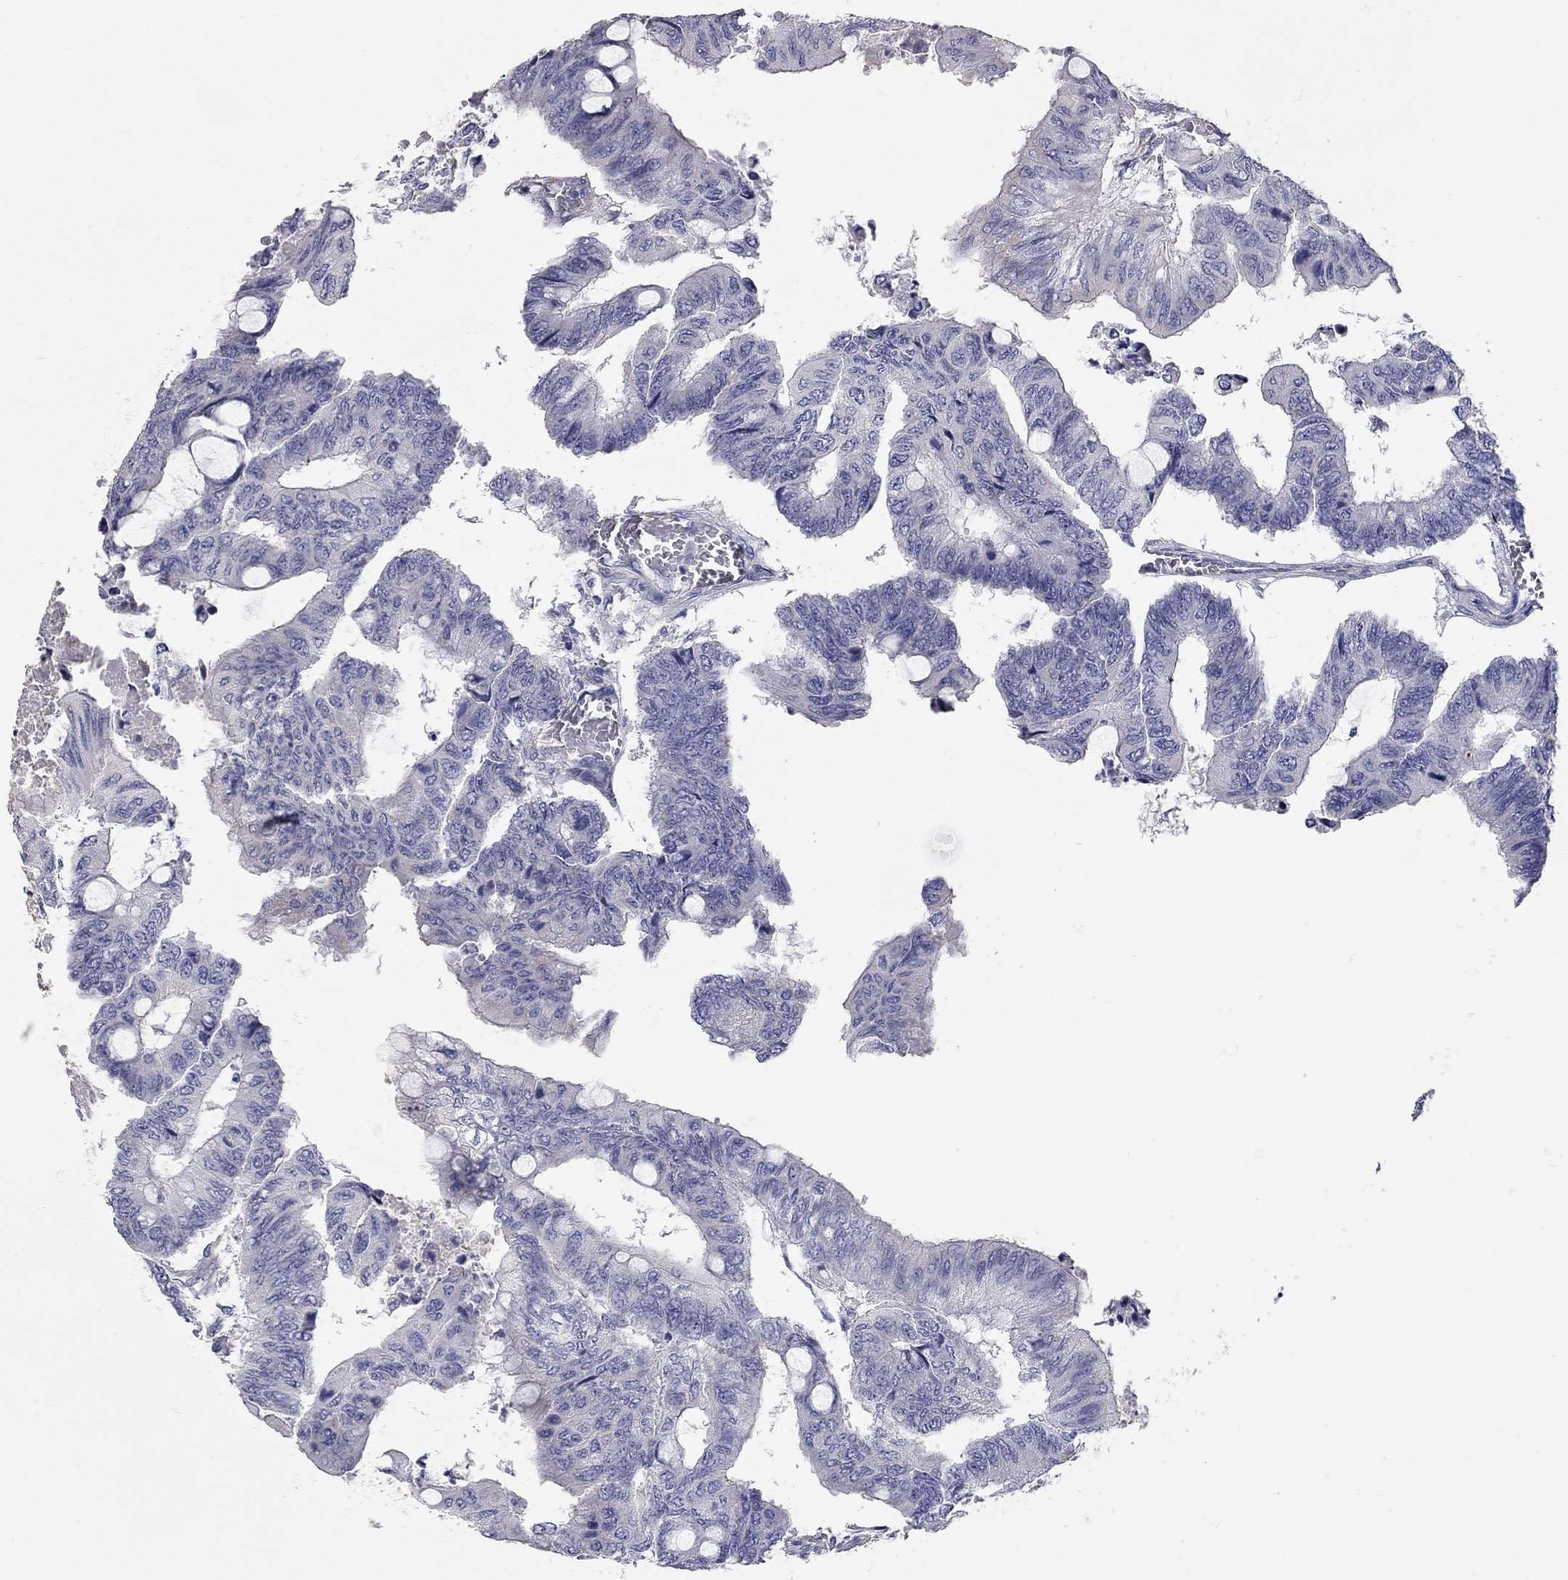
{"staining": {"intensity": "negative", "quantity": "none", "location": "none"}, "tissue": "colorectal cancer", "cell_type": "Tumor cells", "image_type": "cancer", "snomed": [{"axis": "morphology", "description": "Normal tissue, NOS"}, {"axis": "morphology", "description": "Adenocarcinoma, NOS"}, {"axis": "topography", "description": "Rectum"}, {"axis": "topography", "description": "Peripheral nerve tissue"}], "caption": "Tumor cells are negative for brown protein staining in colorectal cancer.", "gene": "C10orf90", "patient": {"sex": "male", "age": 92}}